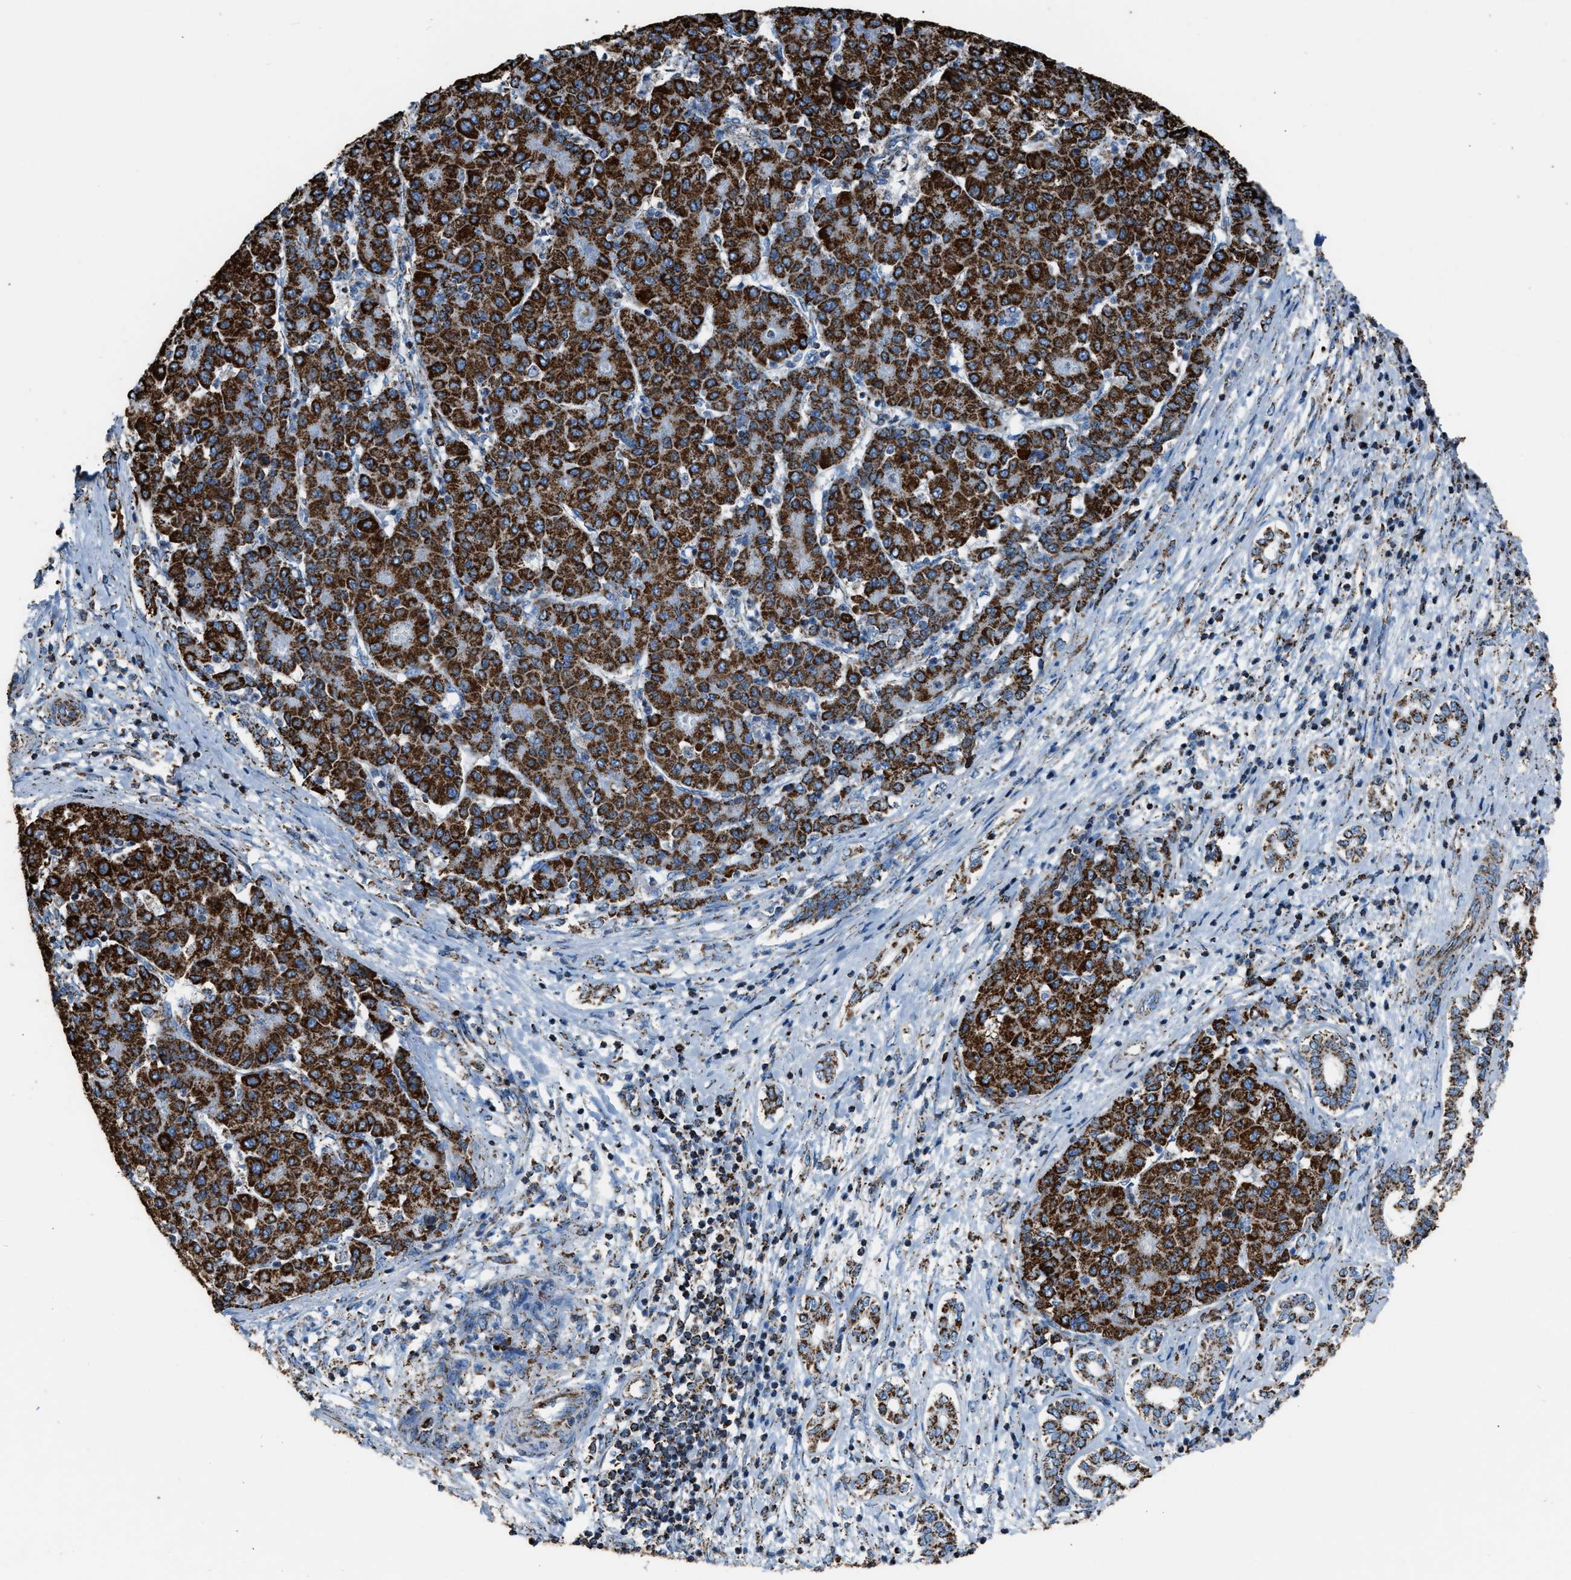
{"staining": {"intensity": "strong", "quantity": ">75%", "location": "cytoplasmic/membranous"}, "tissue": "liver cancer", "cell_type": "Tumor cells", "image_type": "cancer", "snomed": [{"axis": "morphology", "description": "Carcinoma, Hepatocellular, NOS"}, {"axis": "topography", "description": "Liver"}], "caption": "This photomicrograph shows immunohistochemistry (IHC) staining of hepatocellular carcinoma (liver), with high strong cytoplasmic/membranous positivity in approximately >75% of tumor cells.", "gene": "MDH2", "patient": {"sex": "male", "age": 65}}